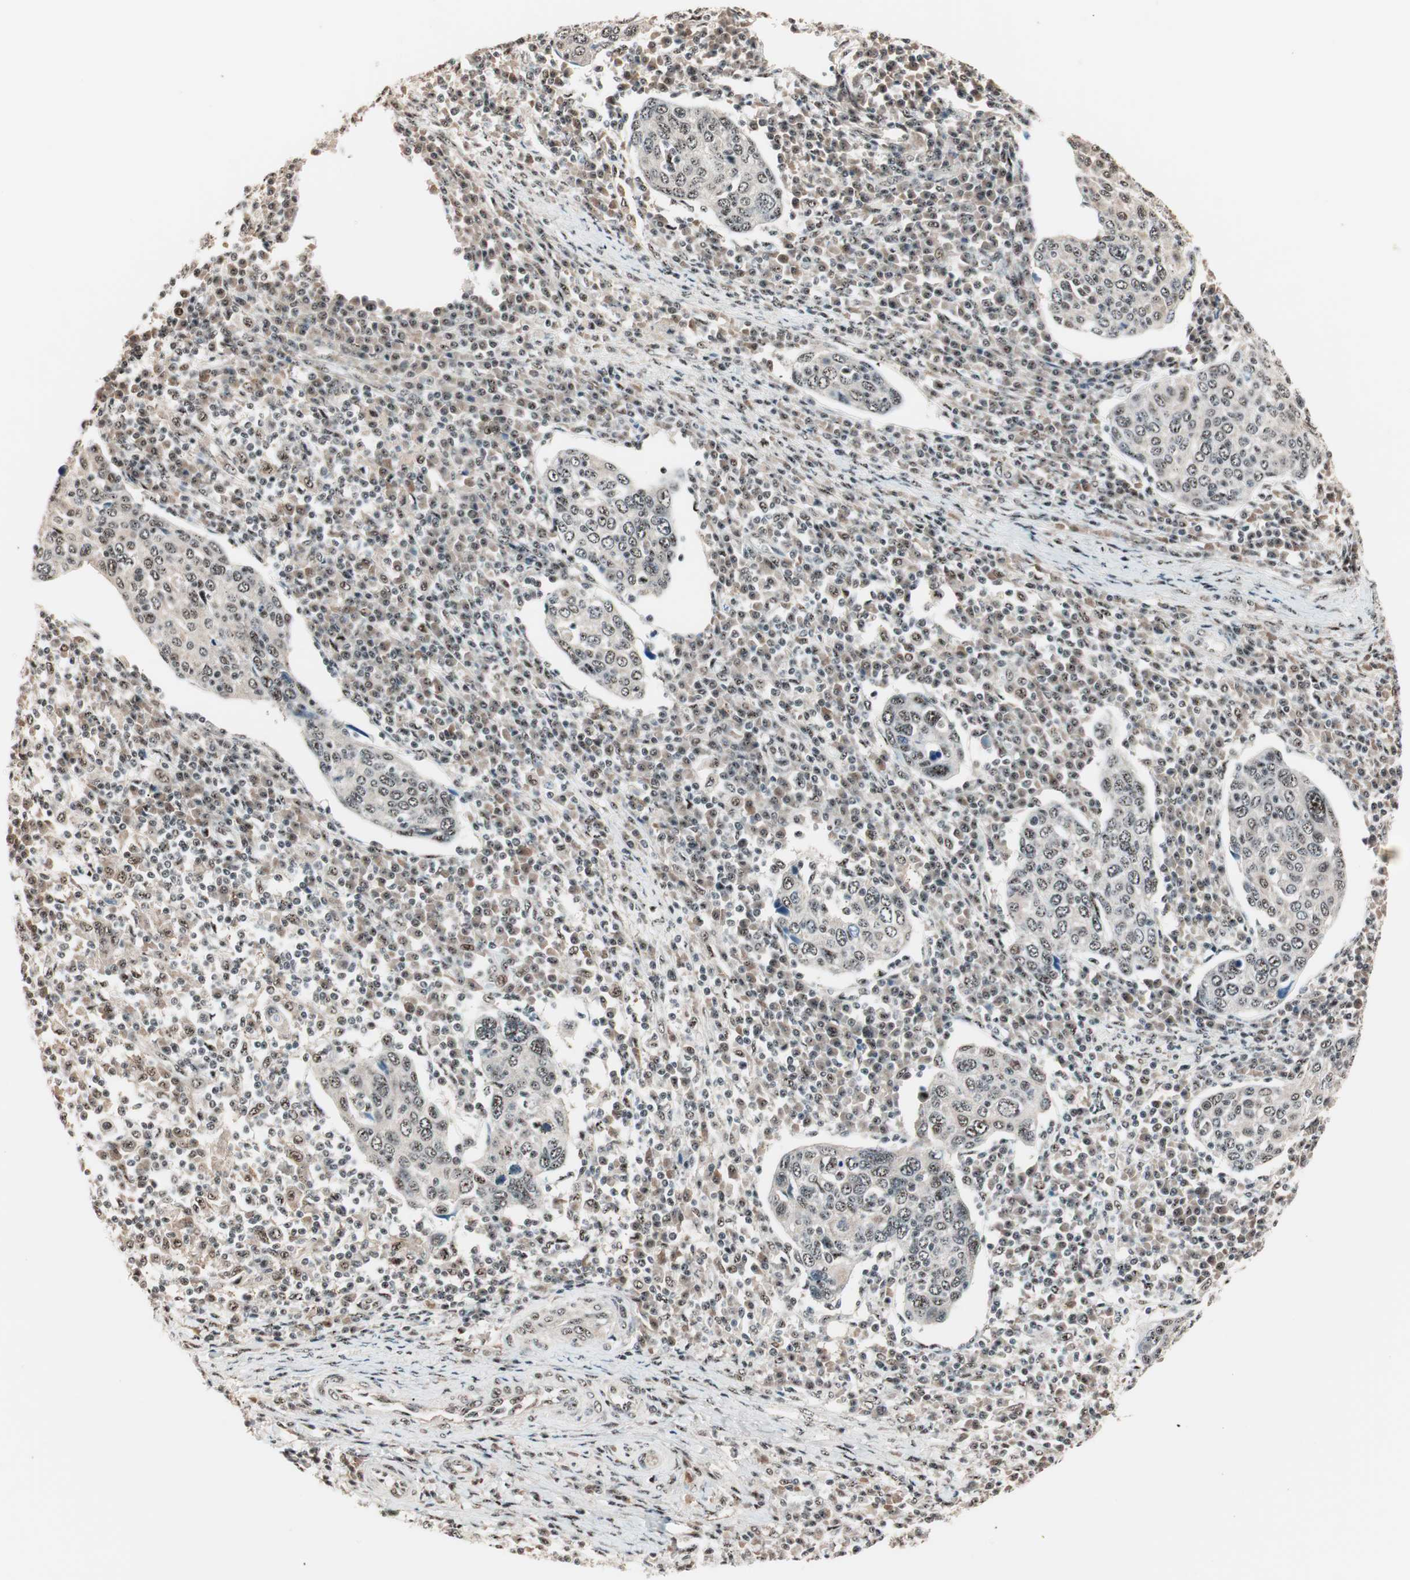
{"staining": {"intensity": "moderate", "quantity": ">75%", "location": "nuclear"}, "tissue": "cervical cancer", "cell_type": "Tumor cells", "image_type": "cancer", "snomed": [{"axis": "morphology", "description": "Squamous cell carcinoma, NOS"}, {"axis": "topography", "description": "Cervix"}], "caption": "This image exhibits IHC staining of cervical cancer (squamous cell carcinoma), with medium moderate nuclear expression in approximately >75% of tumor cells.", "gene": "NR5A2", "patient": {"sex": "female", "age": 40}}